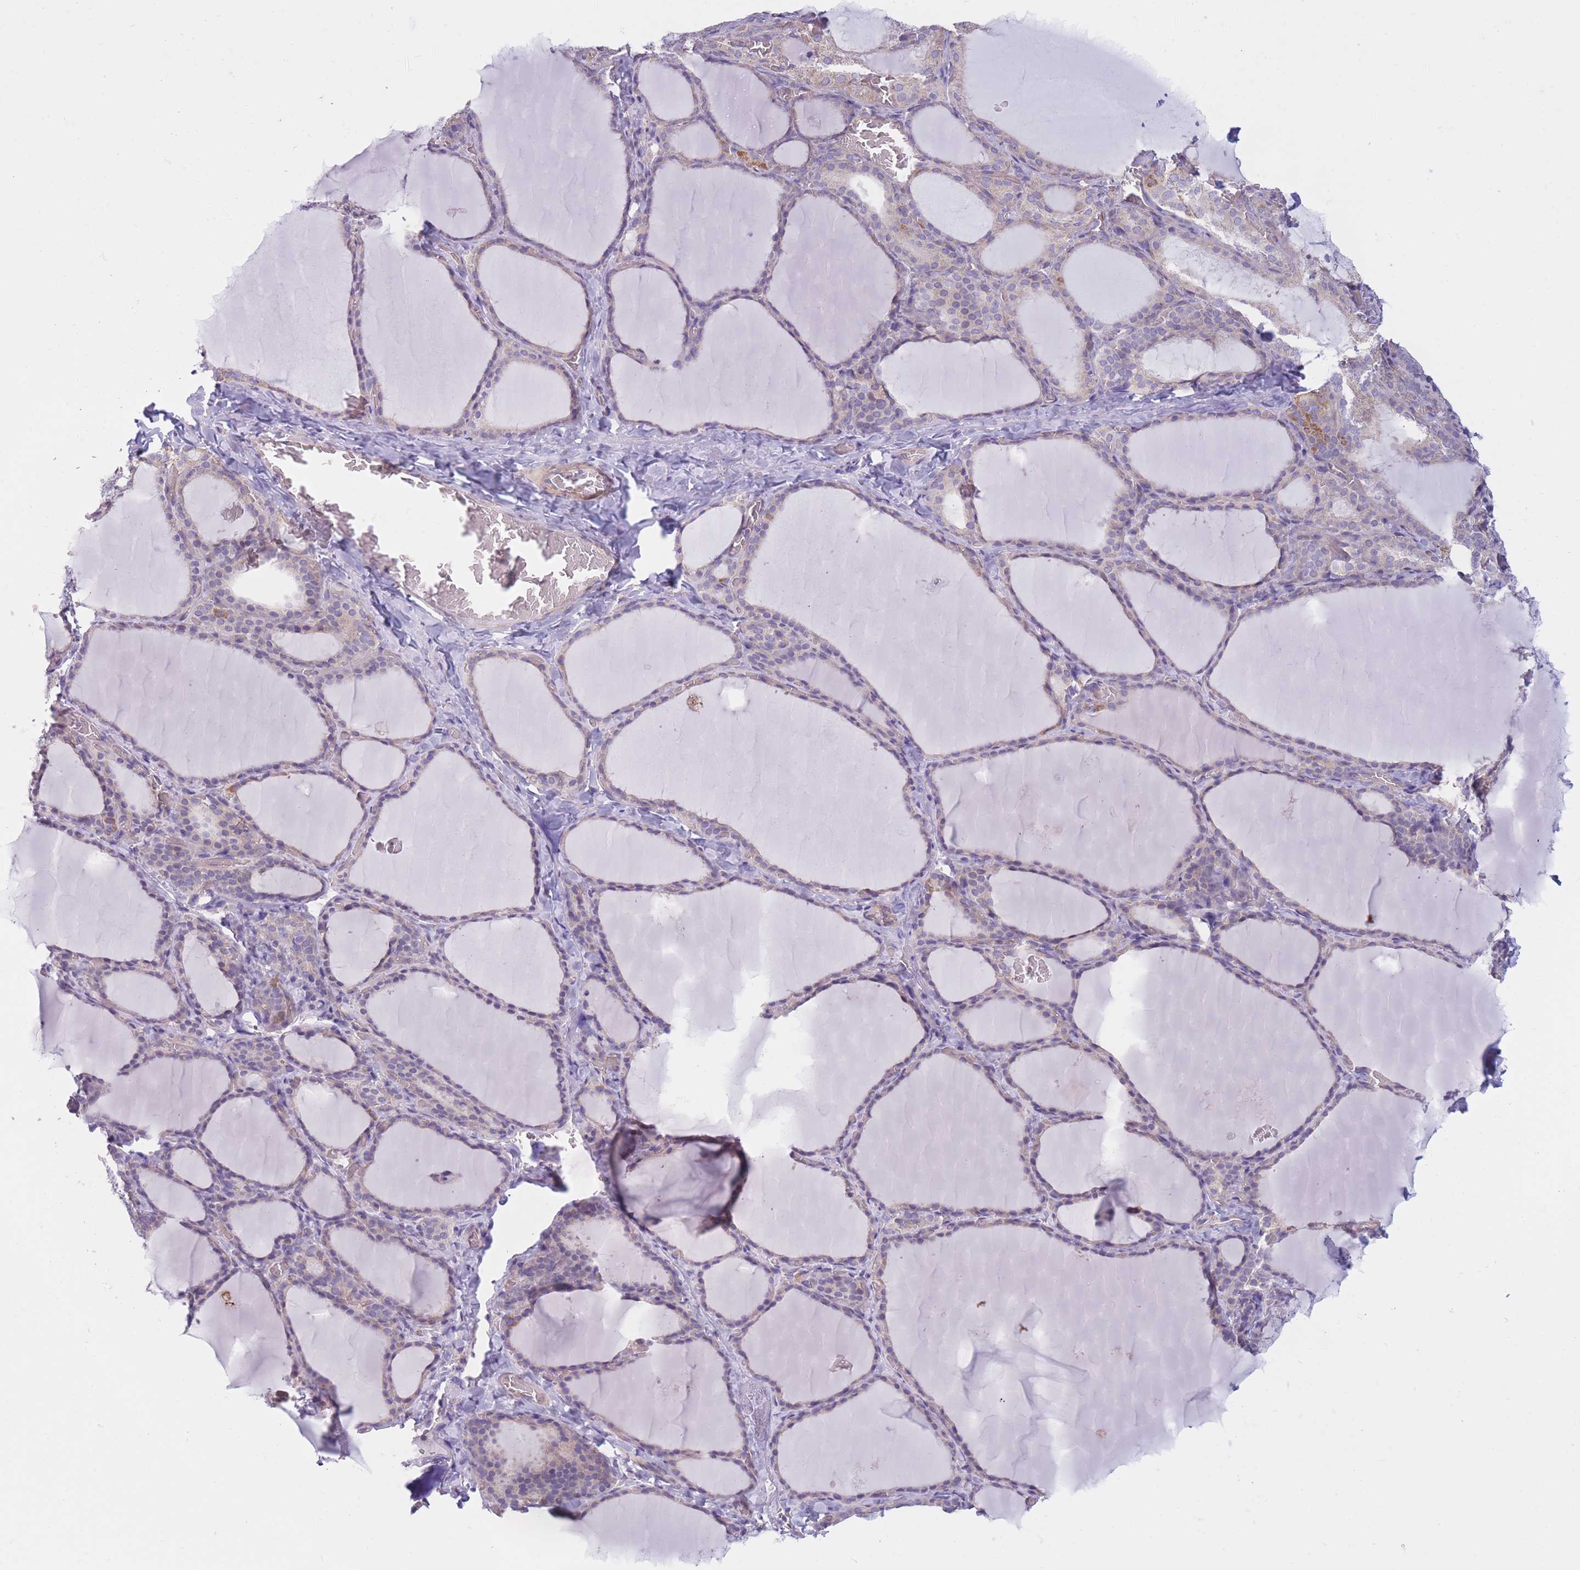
{"staining": {"intensity": "weak", "quantity": "<25%", "location": "cytoplasmic/membranous"}, "tissue": "thyroid gland", "cell_type": "Glandular cells", "image_type": "normal", "snomed": [{"axis": "morphology", "description": "Normal tissue, NOS"}, {"axis": "topography", "description": "Thyroid gland"}], "caption": "This histopathology image is of unremarkable thyroid gland stained with immunohistochemistry to label a protein in brown with the nuclei are counter-stained blue. There is no expression in glandular cells.", "gene": "SERPINB3", "patient": {"sex": "female", "age": 39}}